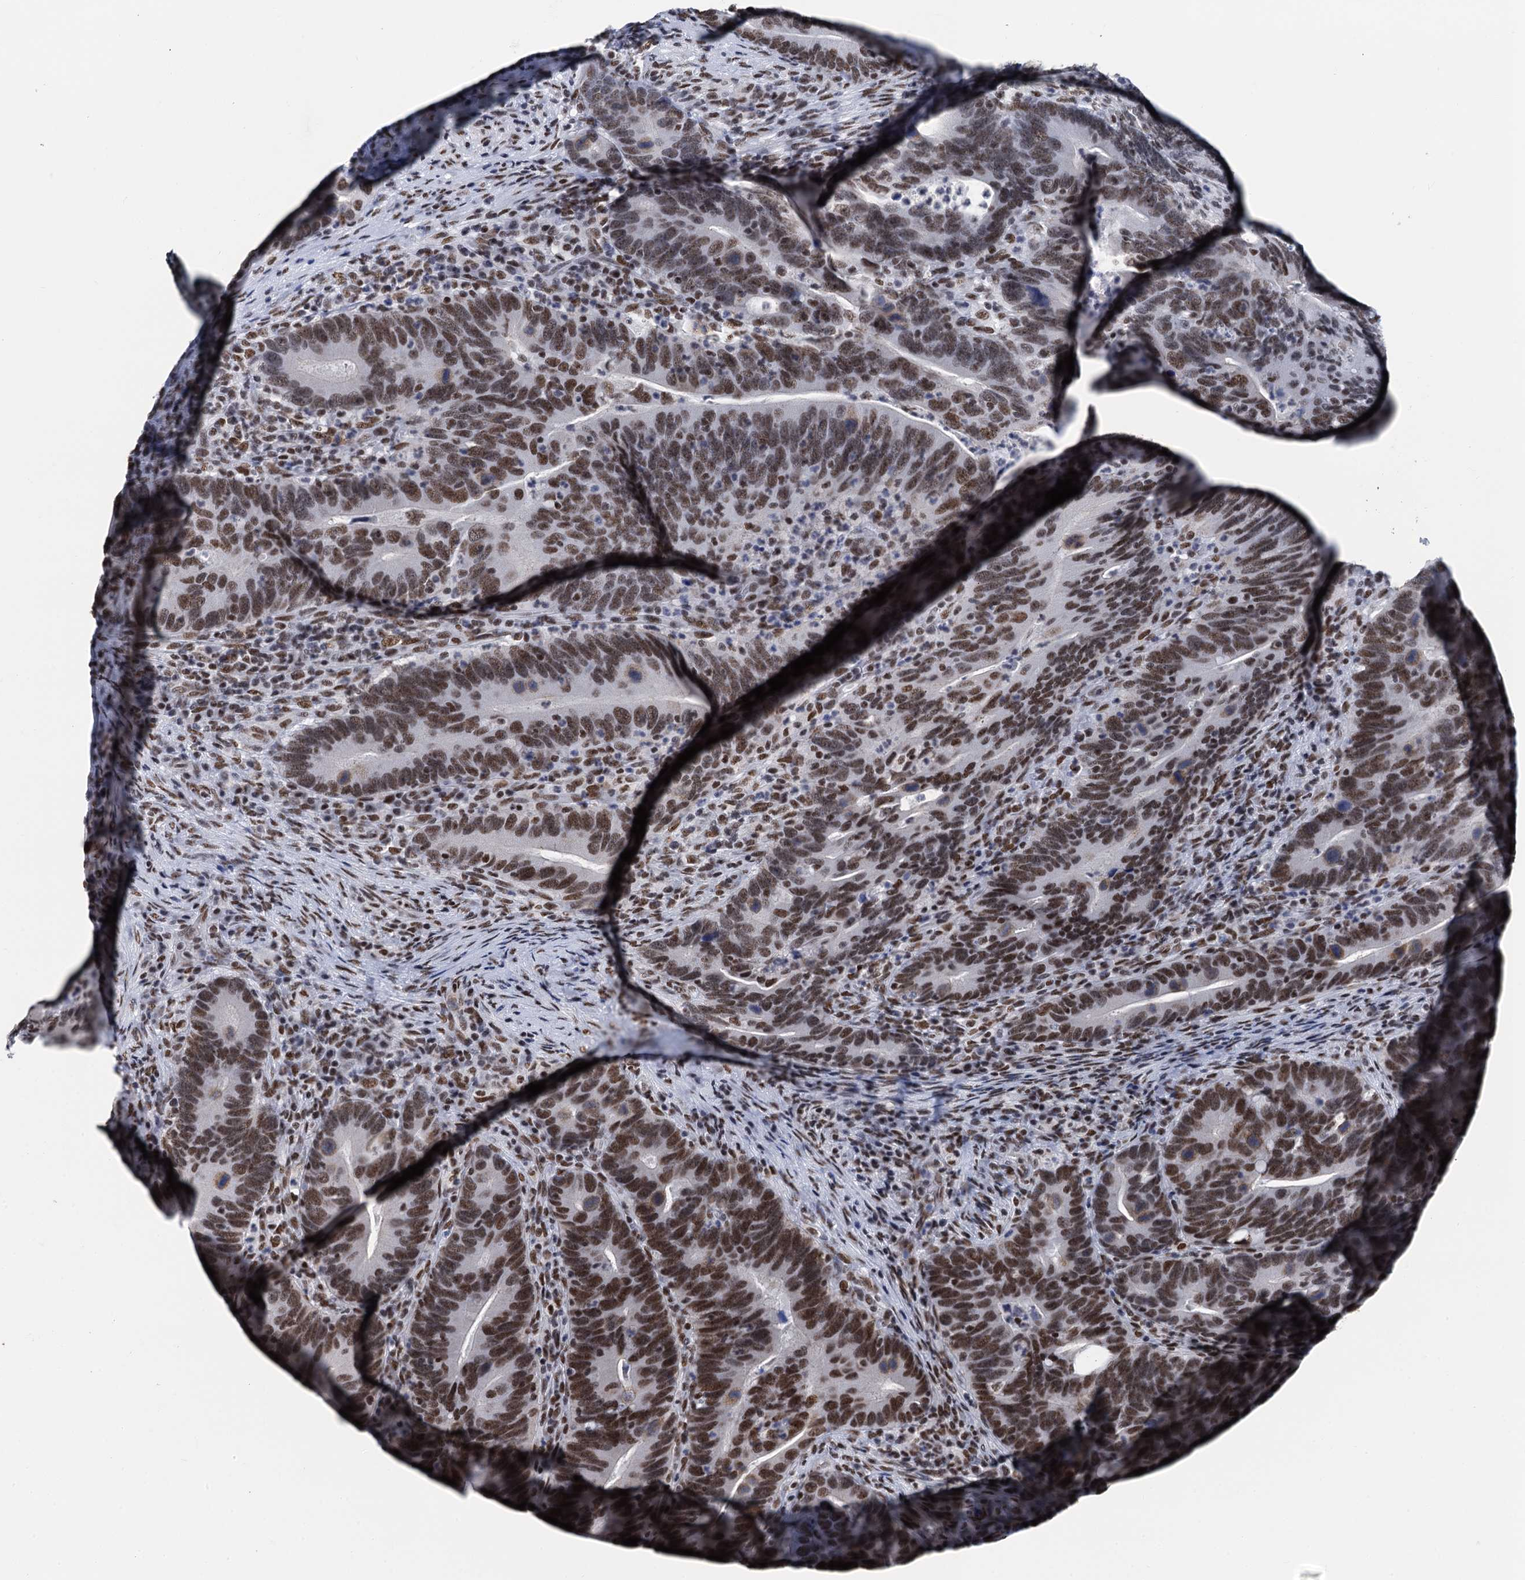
{"staining": {"intensity": "moderate", "quantity": ">75%", "location": "nuclear"}, "tissue": "colorectal cancer", "cell_type": "Tumor cells", "image_type": "cancer", "snomed": [{"axis": "morphology", "description": "Adenocarcinoma, NOS"}, {"axis": "topography", "description": "Colon"}], "caption": "This photomicrograph displays colorectal cancer stained with IHC to label a protein in brown. The nuclear of tumor cells show moderate positivity for the protein. Nuclei are counter-stained blue.", "gene": "SLTM", "patient": {"sex": "female", "age": 66}}